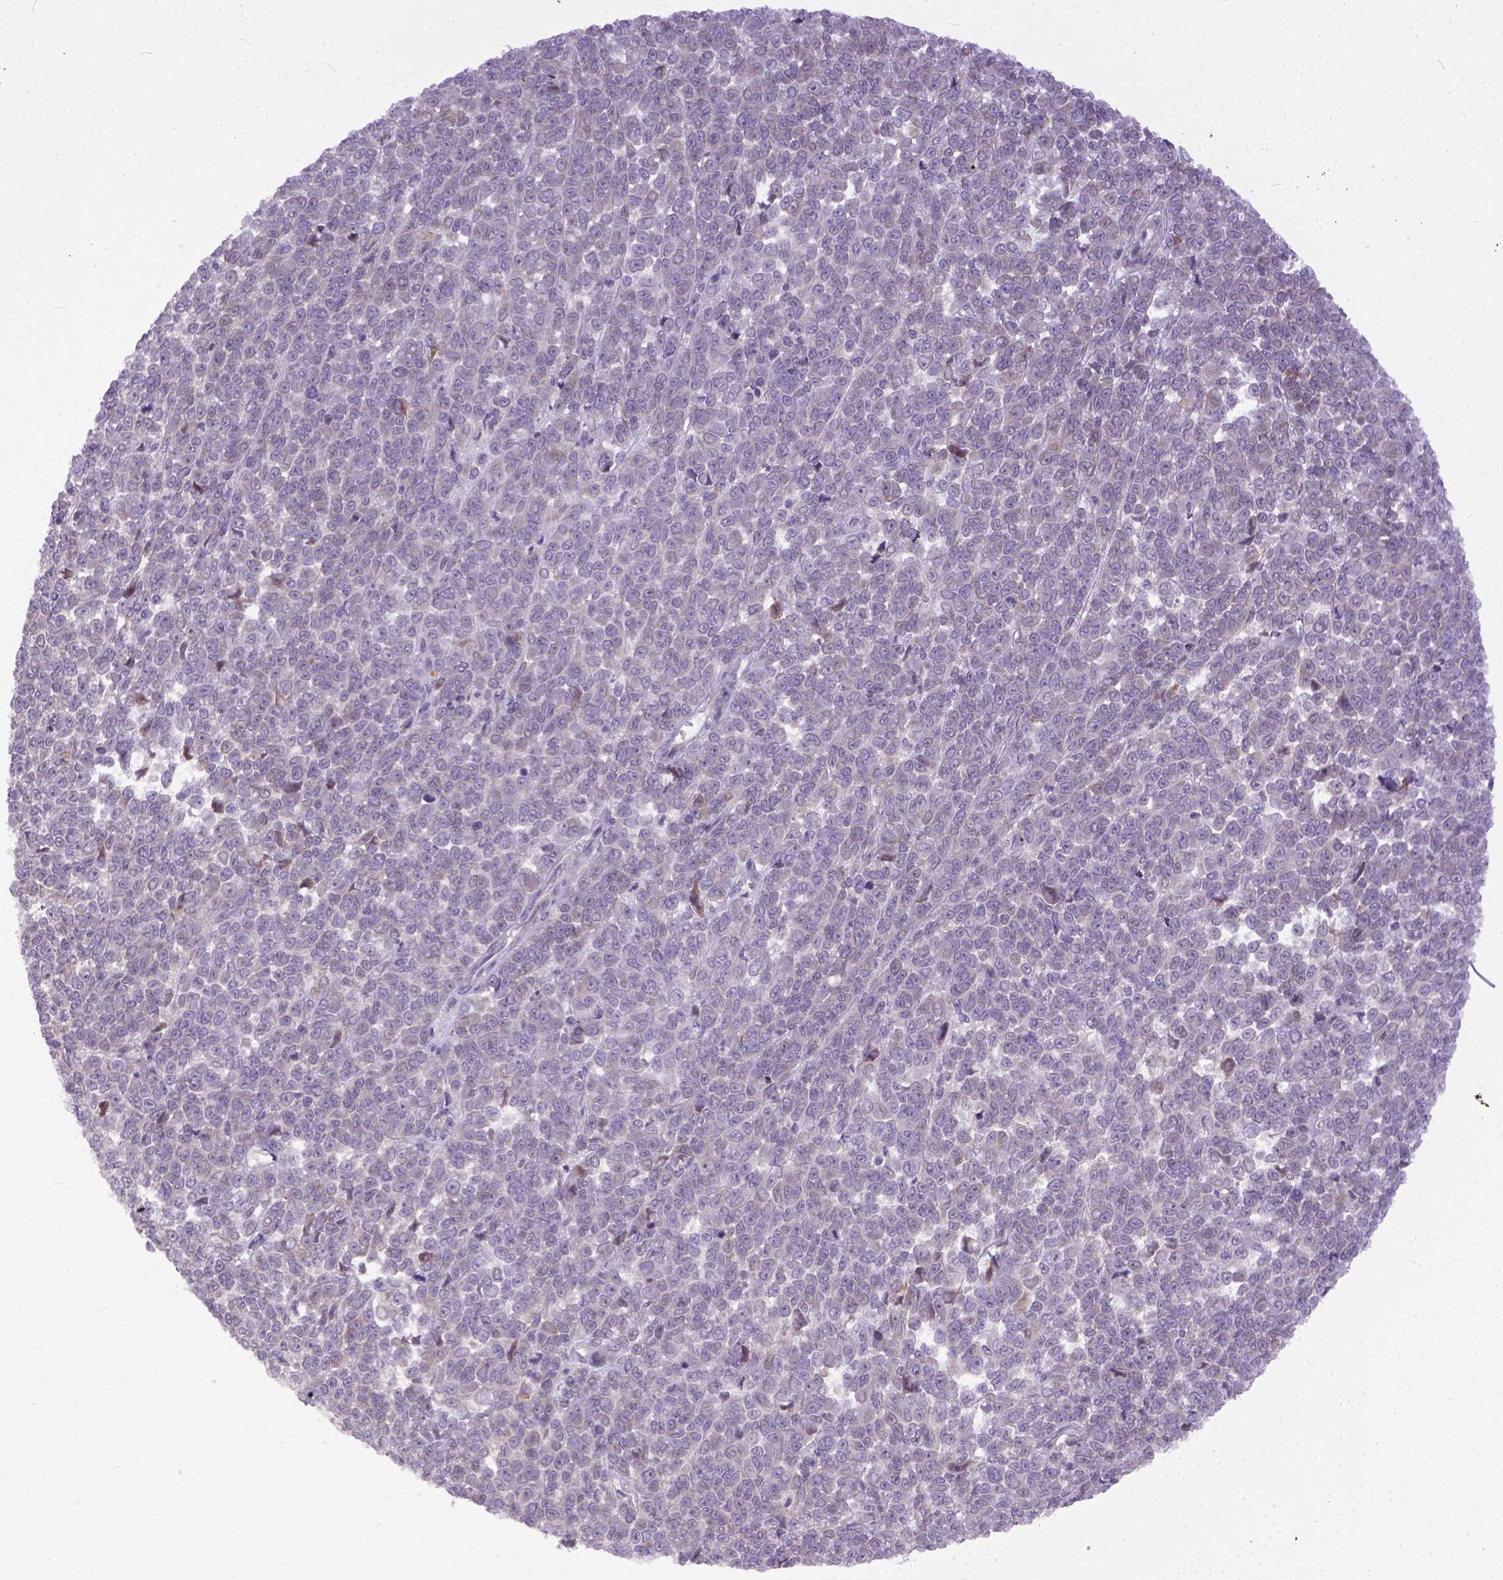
{"staining": {"intensity": "moderate", "quantity": "<25%", "location": "cytoplasmic/membranous"}, "tissue": "melanoma", "cell_type": "Tumor cells", "image_type": "cancer", "snomed": [{"axis": "morphology", "description": "Malignant melanoma, NOS"}, {"axis": "topography", "description": "Skin"}], "caption": "Human melanoma stained with a protein marker reveals moderate staining in tumor cells.", "gene": "CPNE1", "patient": {"sex": "female", "age": 95}}